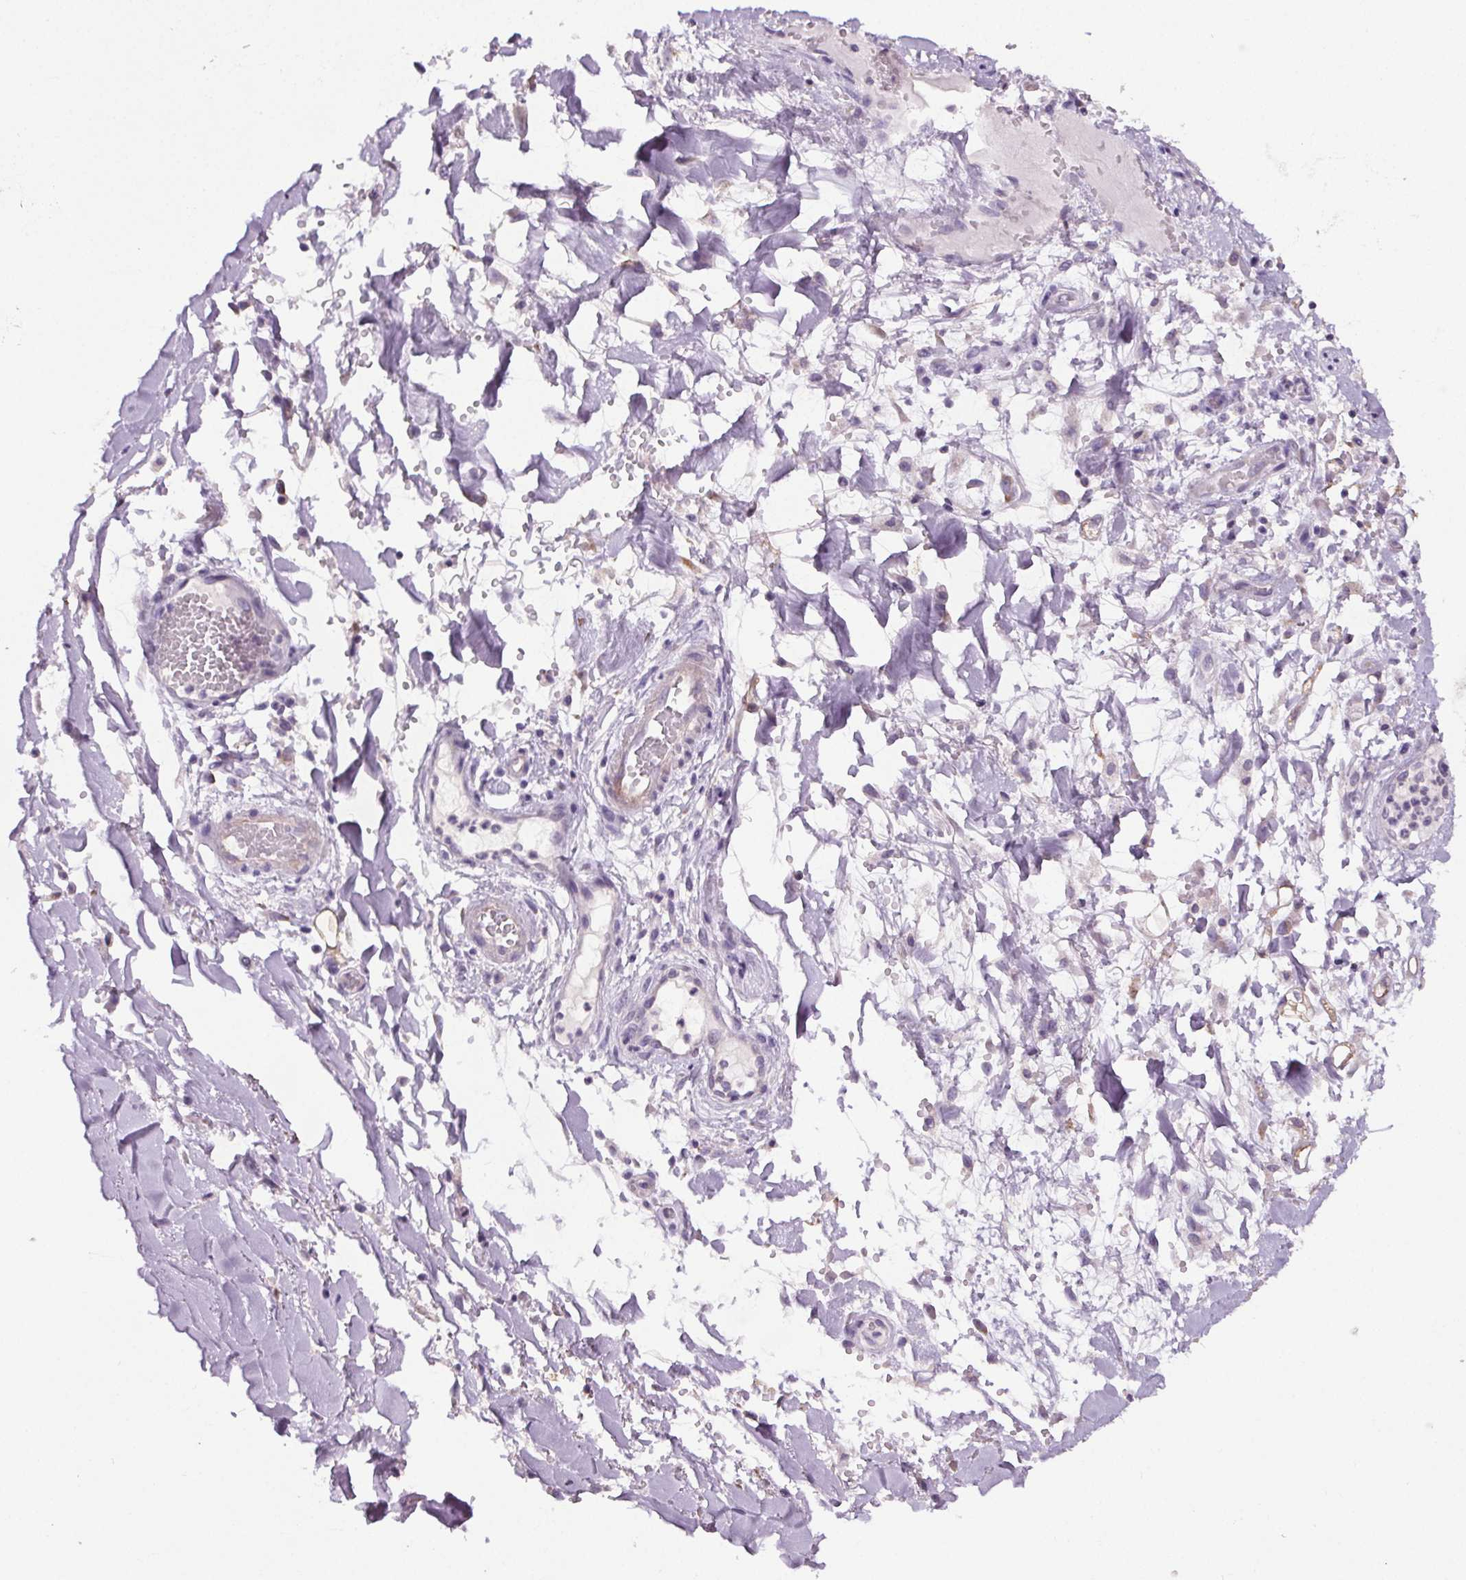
{"staining": {"intensity": "weak", "quantity": "<25%", "location": "cytoplasmic/membranous"}, "tissue": "soft tissue", "cell_type": "Chondrocytes", "image_type": "normal", "snomed": [{"axis": "morphology", "description": "Normal tissue, NOS"}, {"axis": "topography", "description": "Cartilage tissue"}, {"axis": "topography", "description": "Nasopharynx"}, {"axis": "topography", "description": "Thyroid gland"}], "caption": "A histopathology image of human soft tissue is negative for staining in chondrocytes. (Brightfield microscopy of DAB immunohistochemistry at high magnification).", "gene": "GPIHBP1", "patient": {"sex": "male", "age": 63}}